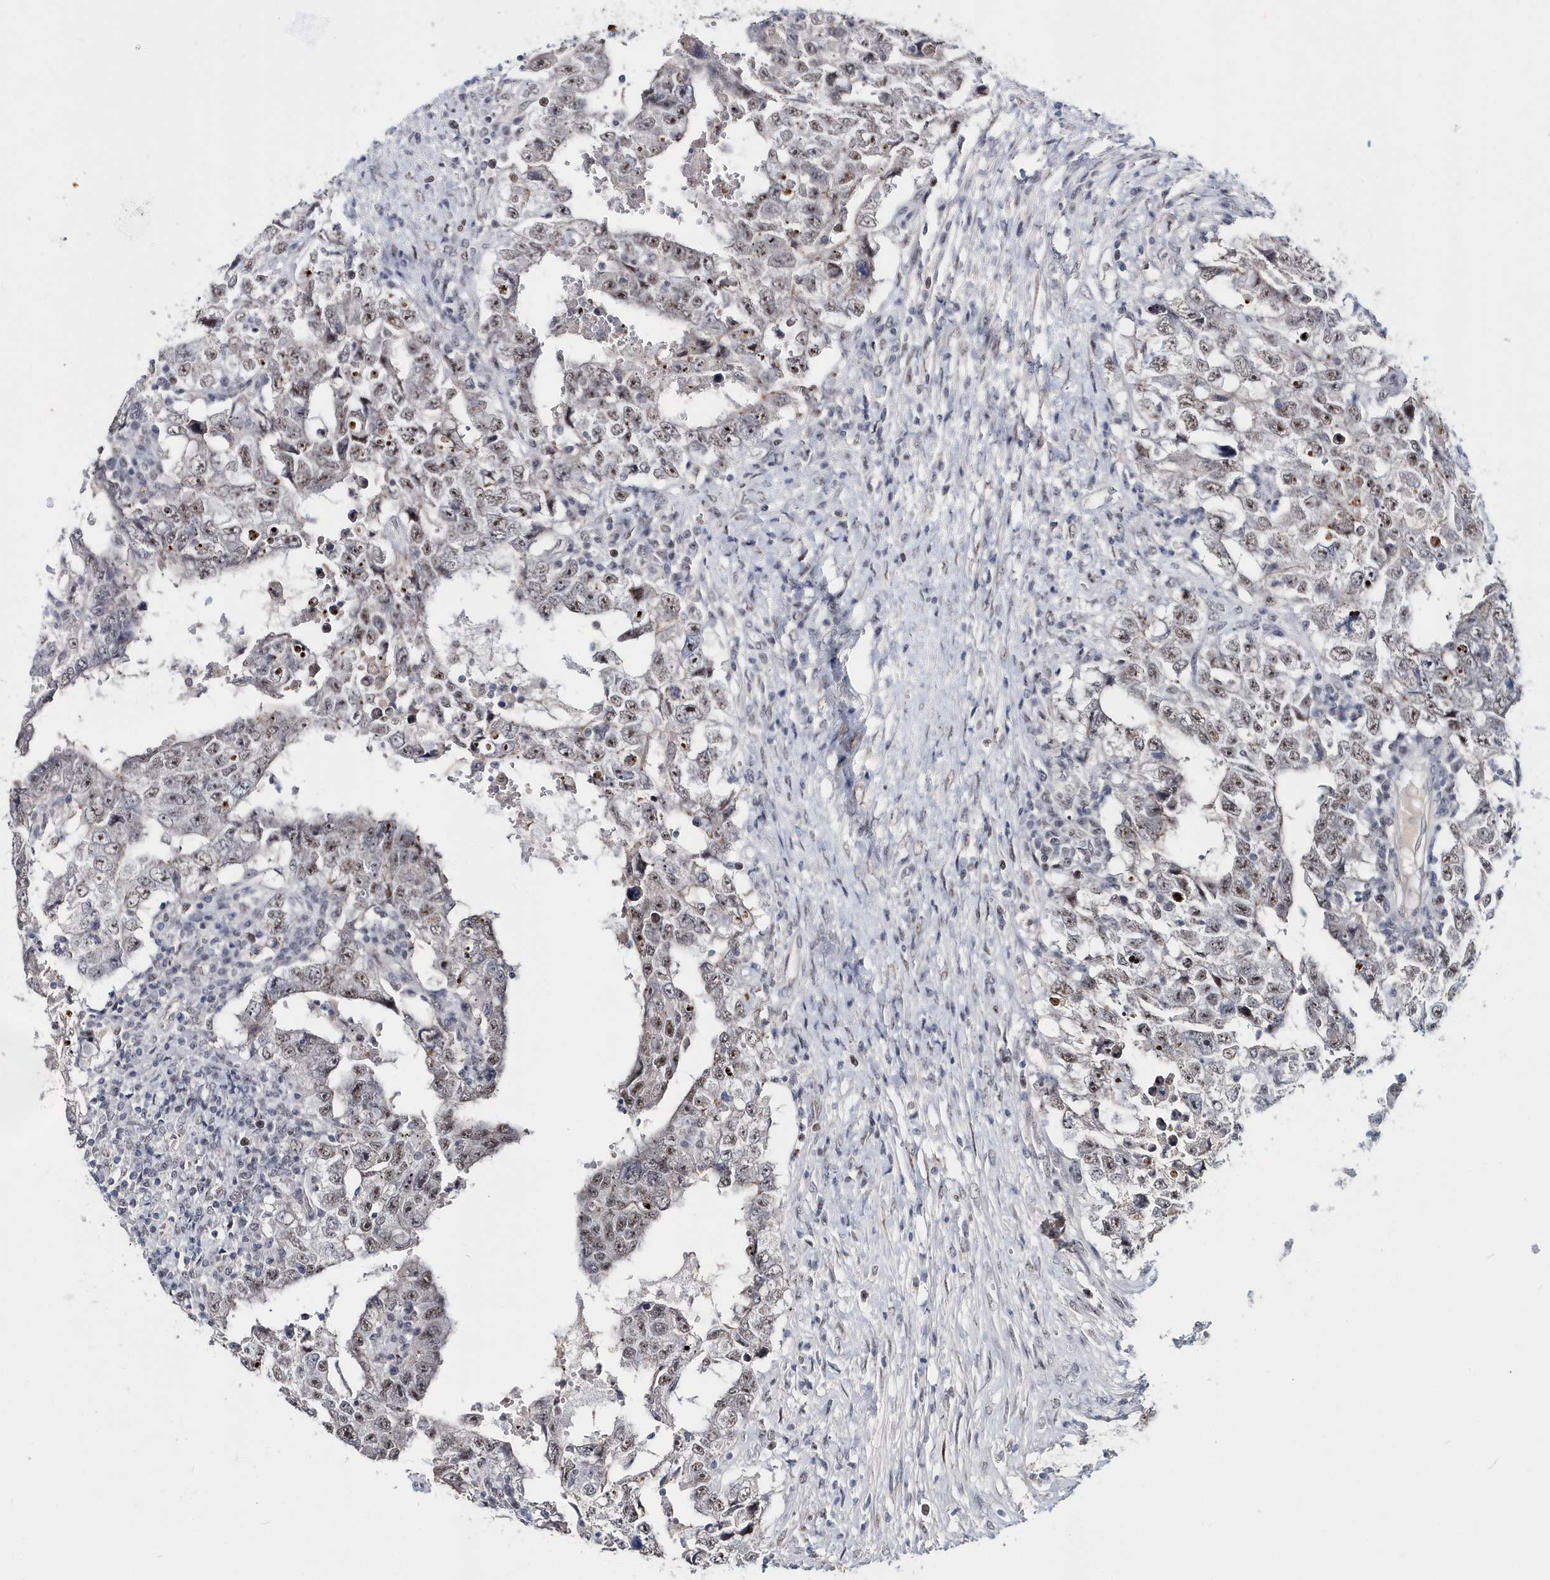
{"staining": {"intensity": "weak", "quantity": "25%-75%", "location": "nuclear"}, "tissue": "testis cancer", "cell_type": "Tumor cells", "image_type": "cancer", "snomed": [{"axis": "morphology", "description": "Carcinoma, Embryonal, NOS"}, {"axis": "topography", "description": "Testis"}], "caption": "Tumor cells show low levels of weak nuclear expression in about 25%-75% of cells in human embryonal carcinoma (testis).", "gene": "ASCL4", "patient": {"sex": "male", "age": 26}}